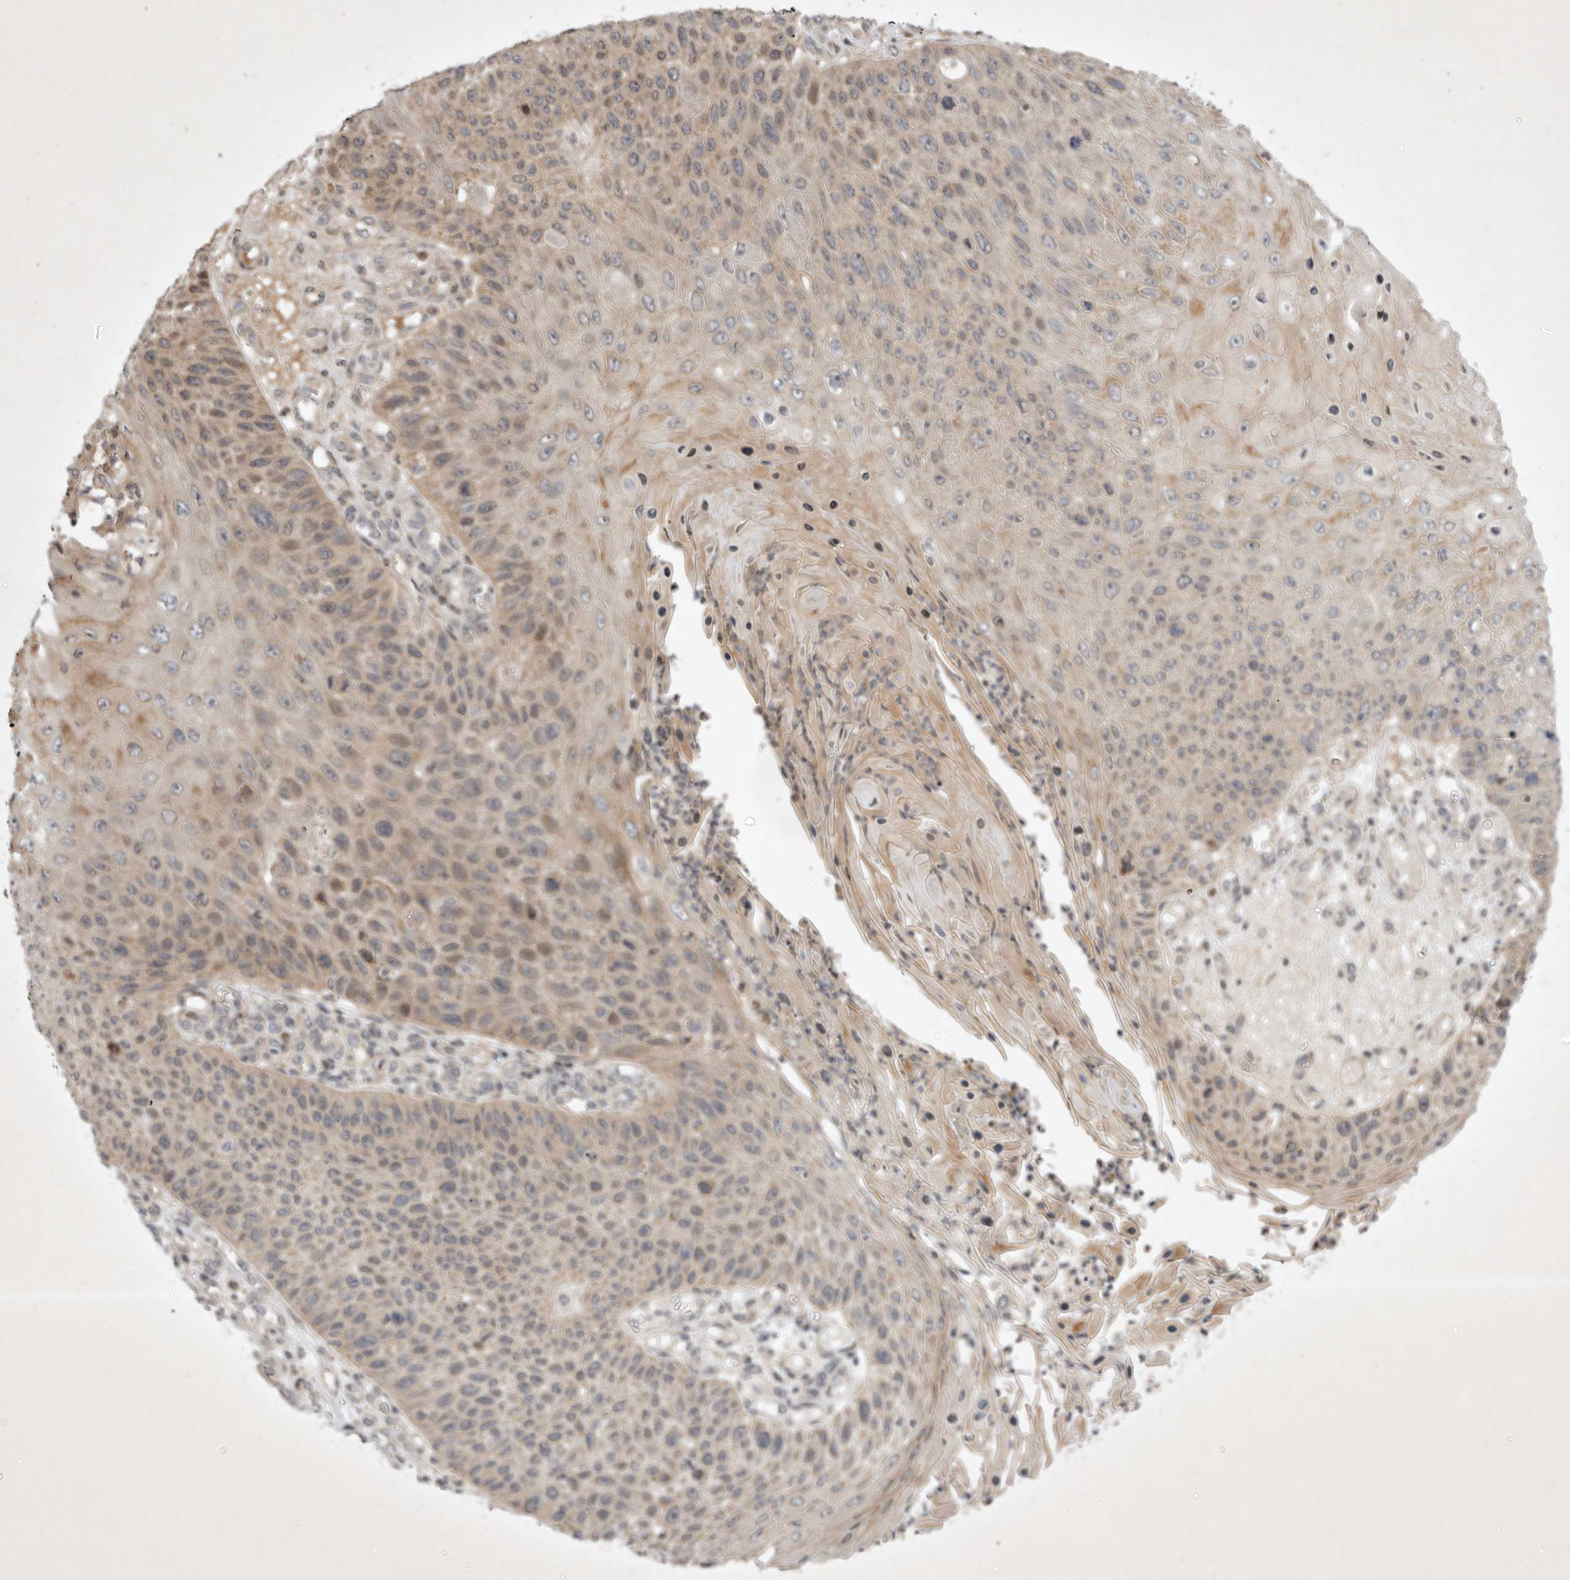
{"staining": {"intensity": "weak", "quantity": "25%-75%", "location": "cytoplasmic/membranous,nuclear"}, "tissue": "skin cancer", "cell_type": "Tumor cells", "image_type": "cancer", "snomed": [{"axis": "morphology", "description": "Squamous cell carcinoma, NOS"}, {"axis": "topography", "description": "Skin"}], "caption": "A high-resolution photomicrograph shows IHC staining of skin squamous cell carcinoma, which demonstrates weak cytoplasmic/membranous and nuclear expression in about 25%-75% of tumor cells.", "gene": "EIF2AK1", "patient": {"sex": "female", "age": 88}}